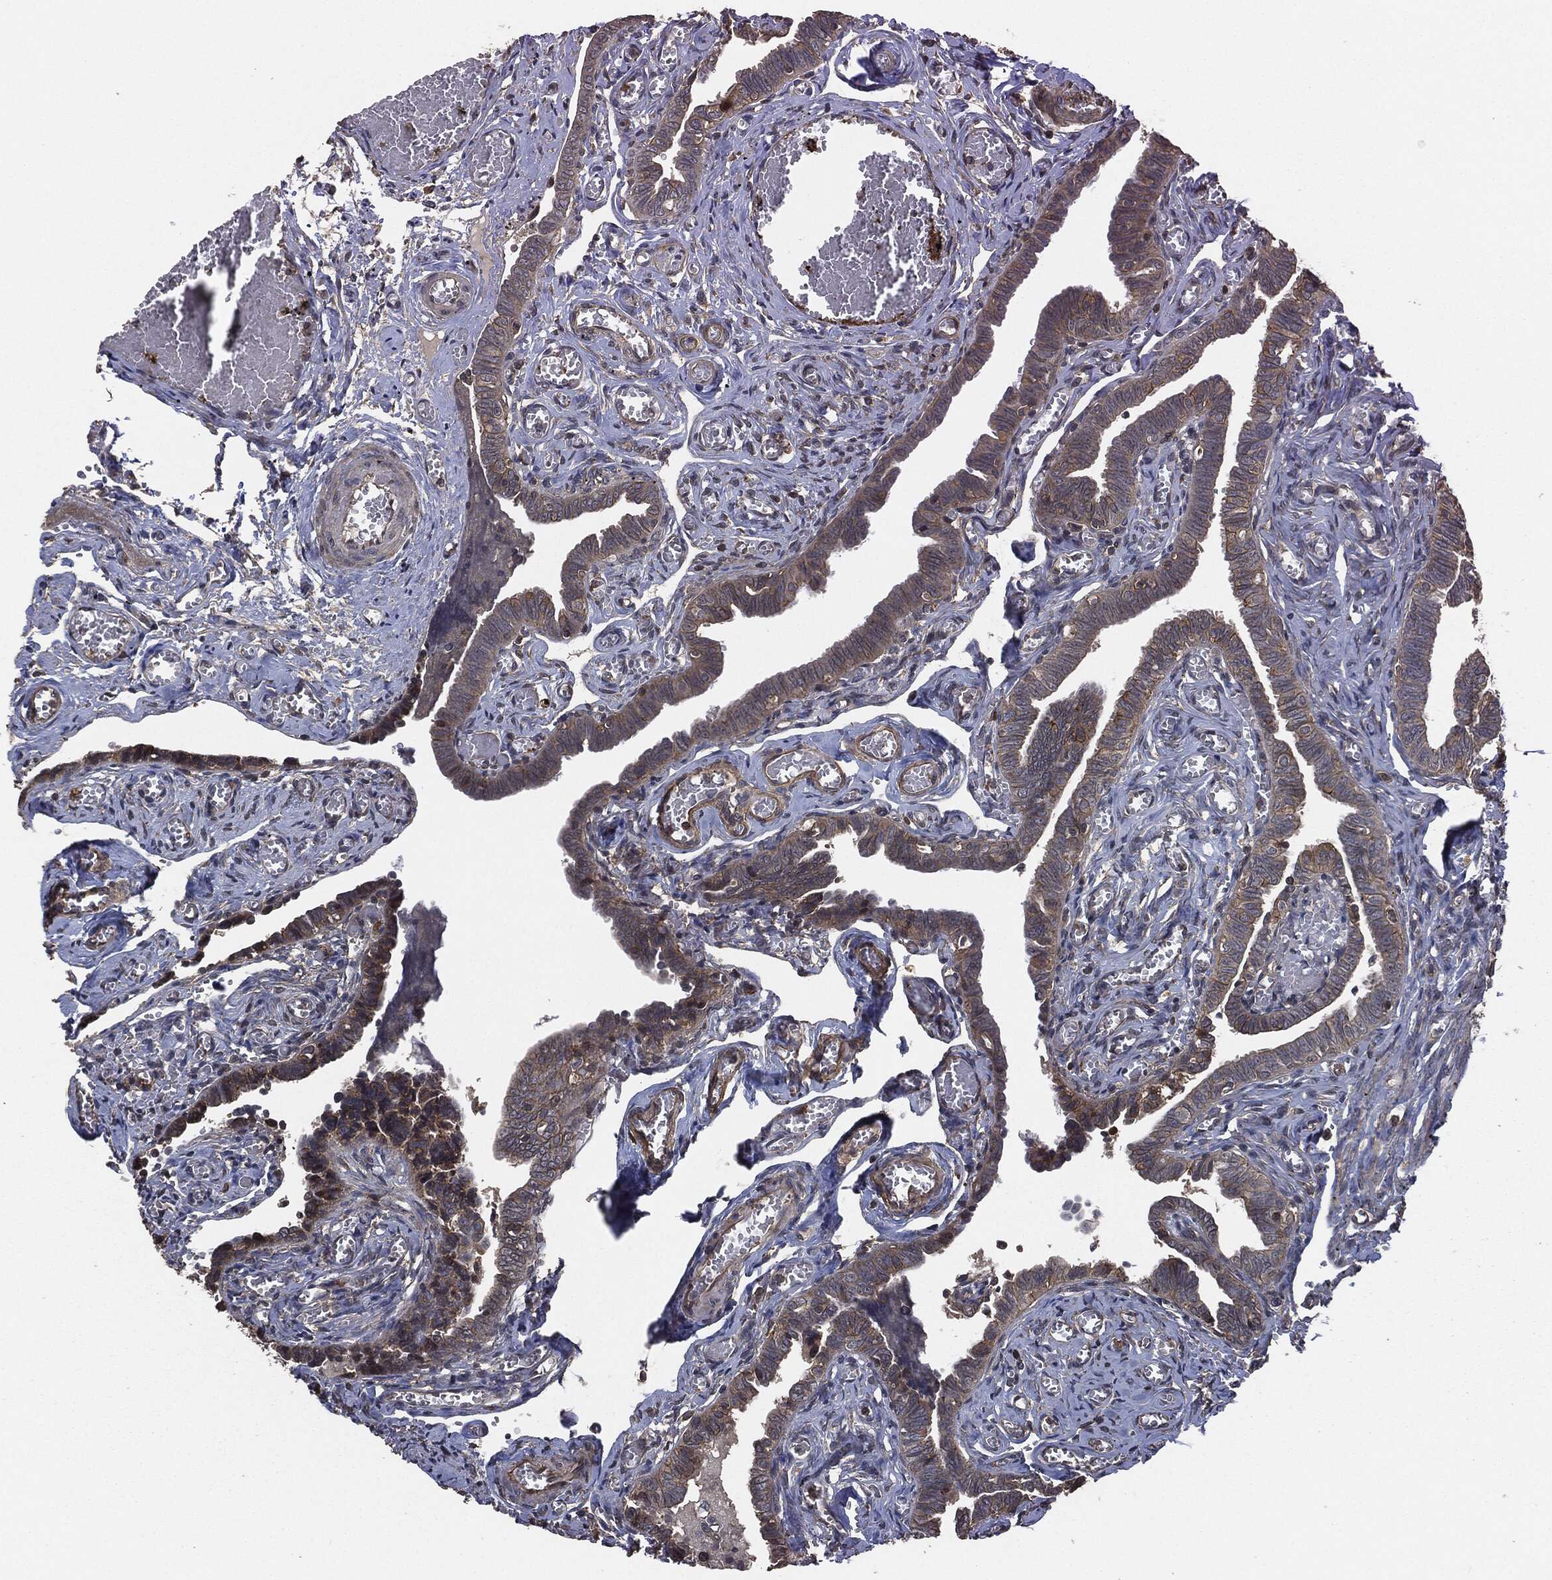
{"staining": {"intensity": "weak", "quantity": ">75%", "location": "cytoplasmic/membranous"}, "tissue": "fallopian tube", "cell_type": "Glandular cells", "image_type": "normal", "snomed": [{"axis": "morphology", "description": "Normal tissue, NOS"}, {"axis": "topography", "description": "Vascular tissue"}, {"axis": "topography", "description": "Fallopian tube"}], "caption": "Glandular cells exhibit weak cytoplasmic/membranous staining in approximately >75% of cells in benign fallopian tube. (DAB = brown stain, brightfield microscopy at high magnification).", "gene": "ERBIN", "patient": {"sex": "female", "age": 67}}